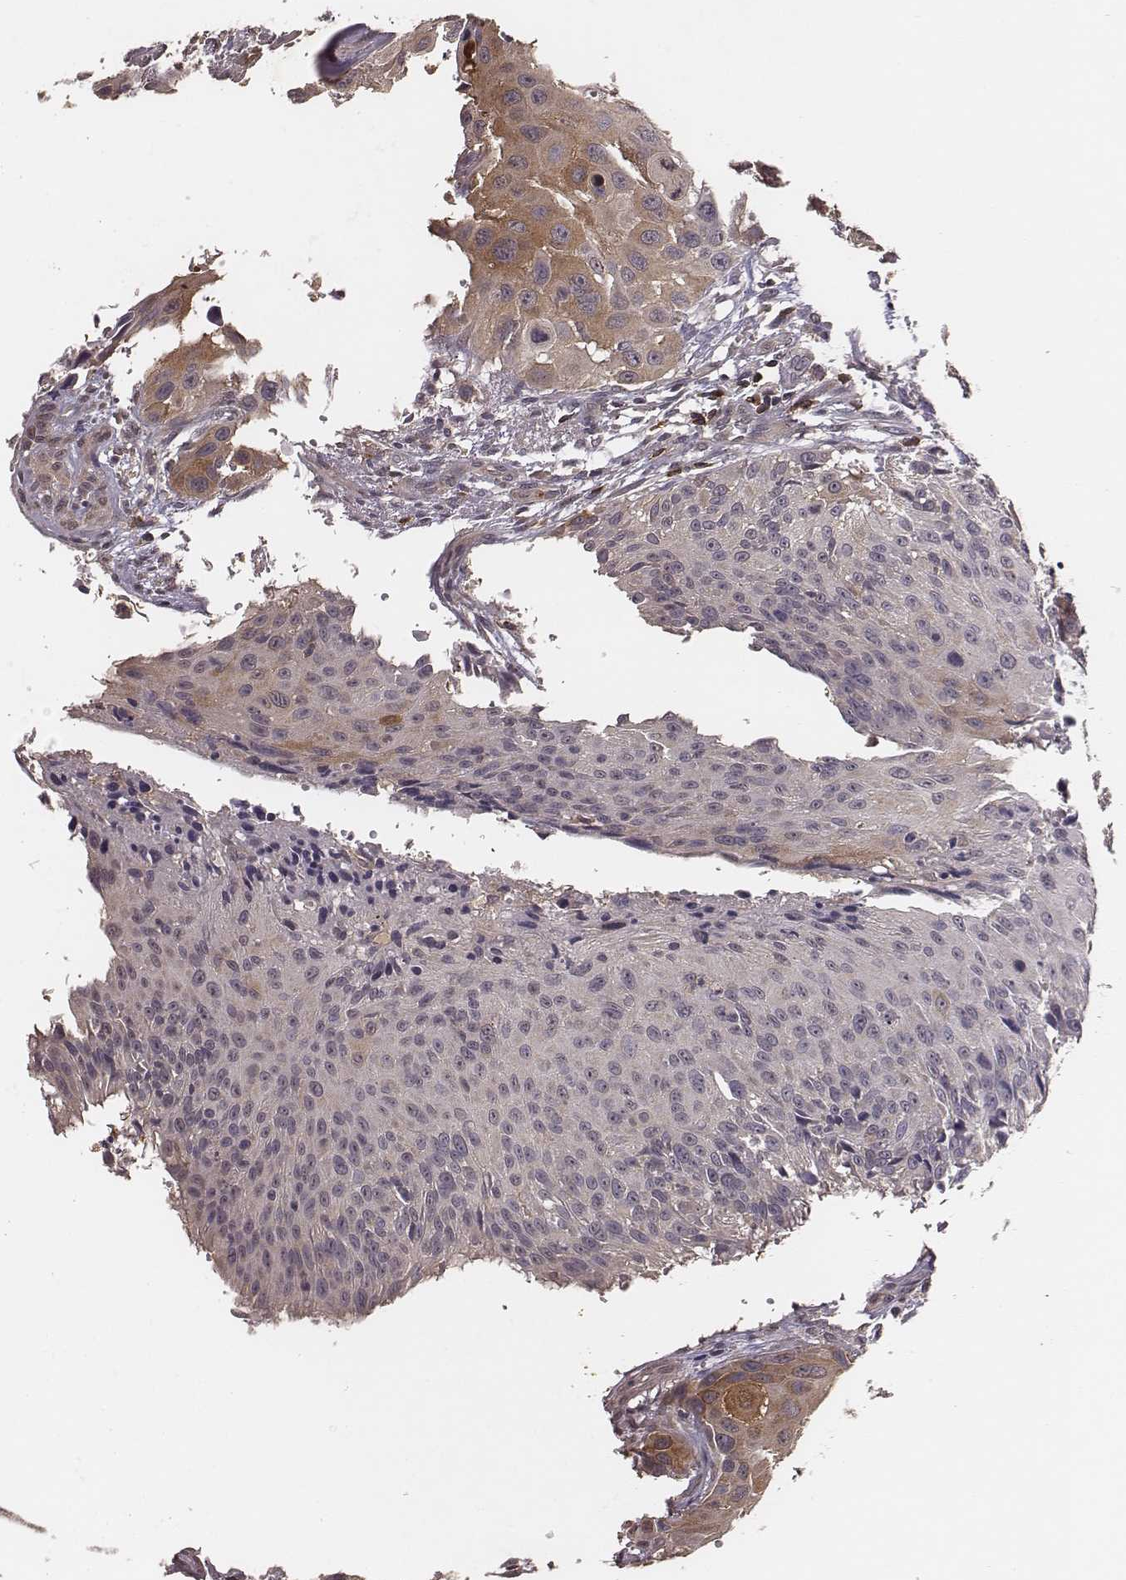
{"staining": {"intensity": "negative", "quantity": "none", "location": "none"}, "tissue": "urothelial cancer", "cell_type": "Tumor cells", "image_type": "cancer", "snomed": [{"axis": "morphology", "description": "Urothelial carcinoma, NOS"}, {"axis": "topography", "description": "Urinary bladder"}], "caption": "This is a histopathology image of immunohistochemistry staining of transitional cell carcinoma, which shows no expression in tumor cells.", "gene": "PILRA", "patient": {"sex": "male", "age": 55}}